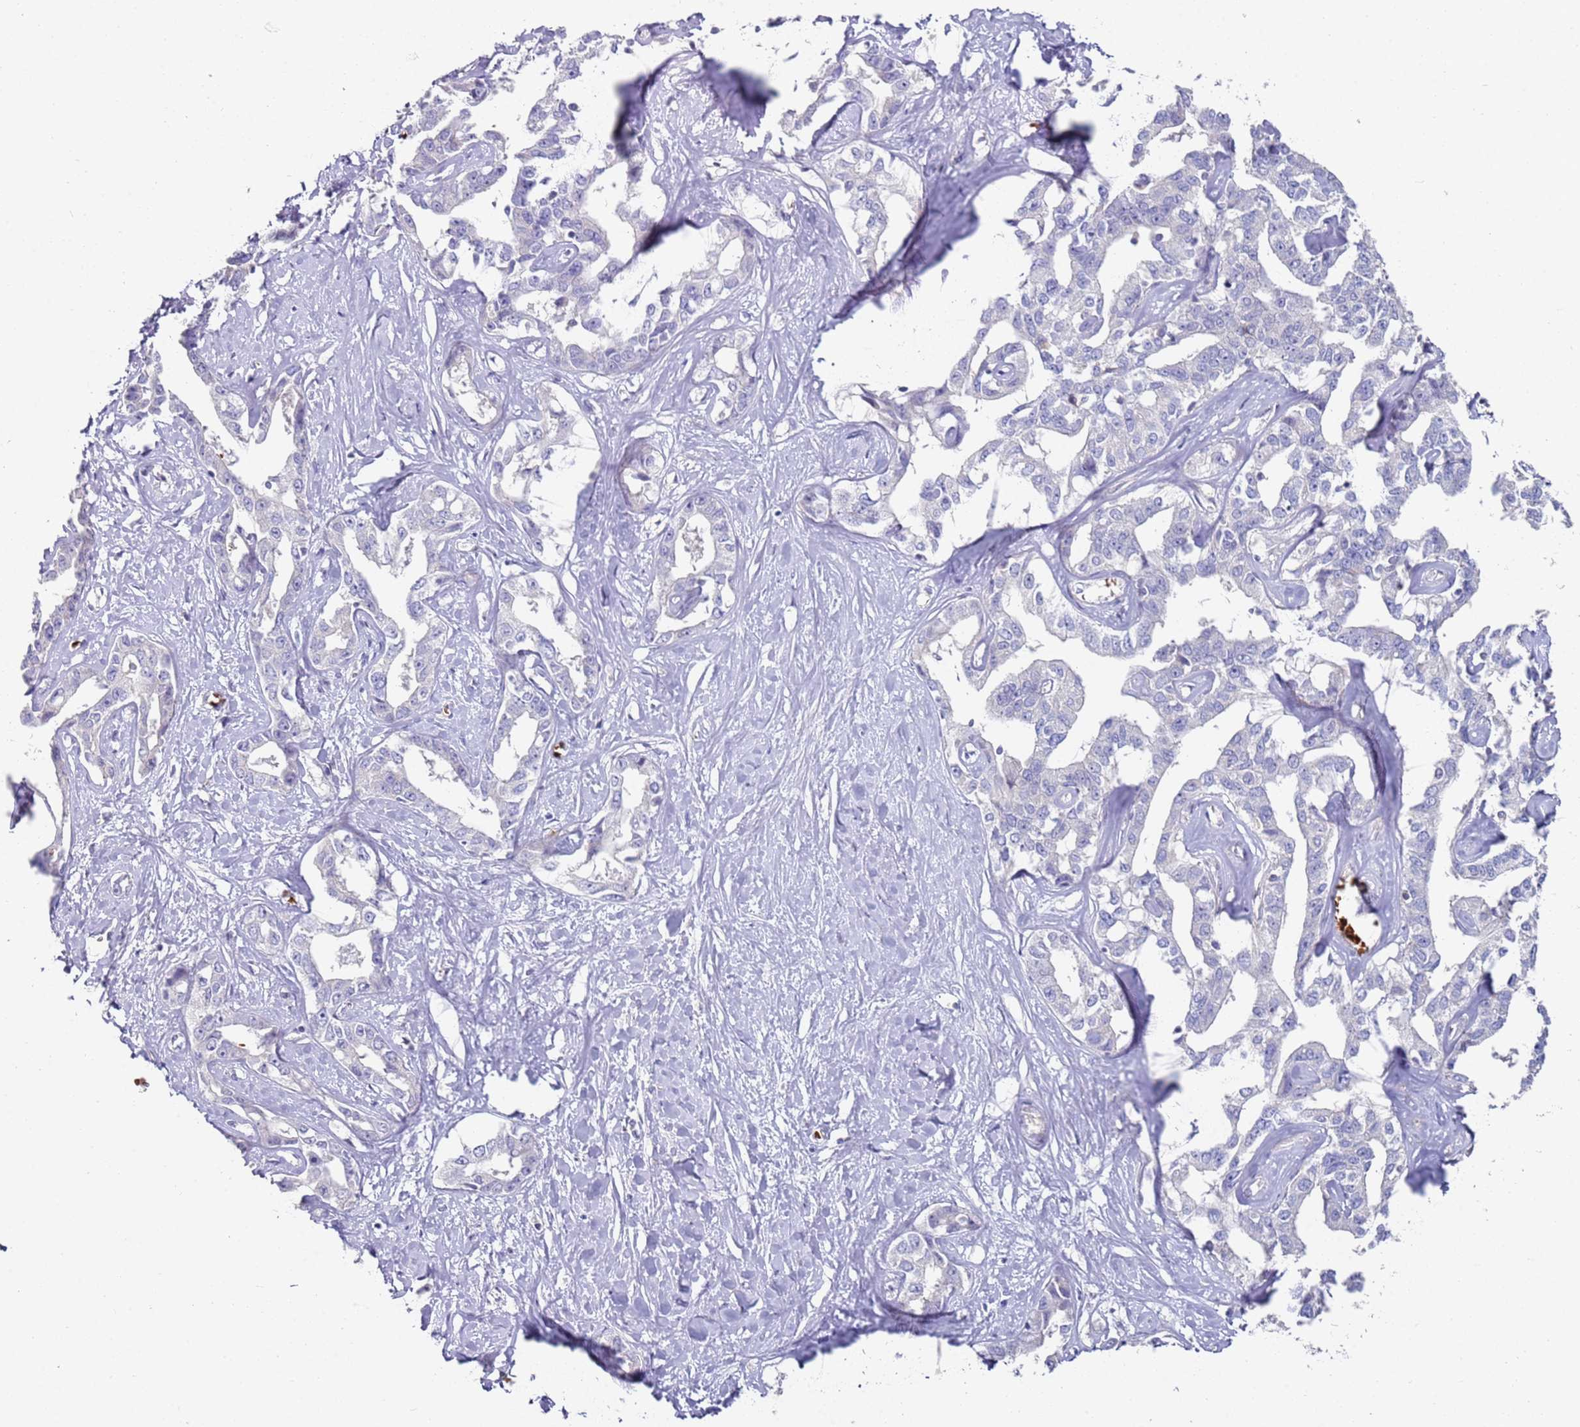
{"staining": {"intensity": "negative", "quantity": "none", "location": "none"}, "tissue": "liver cancer", "cell_type": "Tumor cells", "image_type": "cancer", "snomed": [{"axis": "morphology", "description": "Cholangiocarcinoma"}, {"axis": "topography", "description": "Liver"}], "caption": "A high-resolution micrograph shows immunohistochemistry (IHC) staining of cholangiocarcinoma (liver), which reveals no significant positivity in tumor cells.", "gene": "LACC1", "patient": {"sex": "male", "age": 59}}